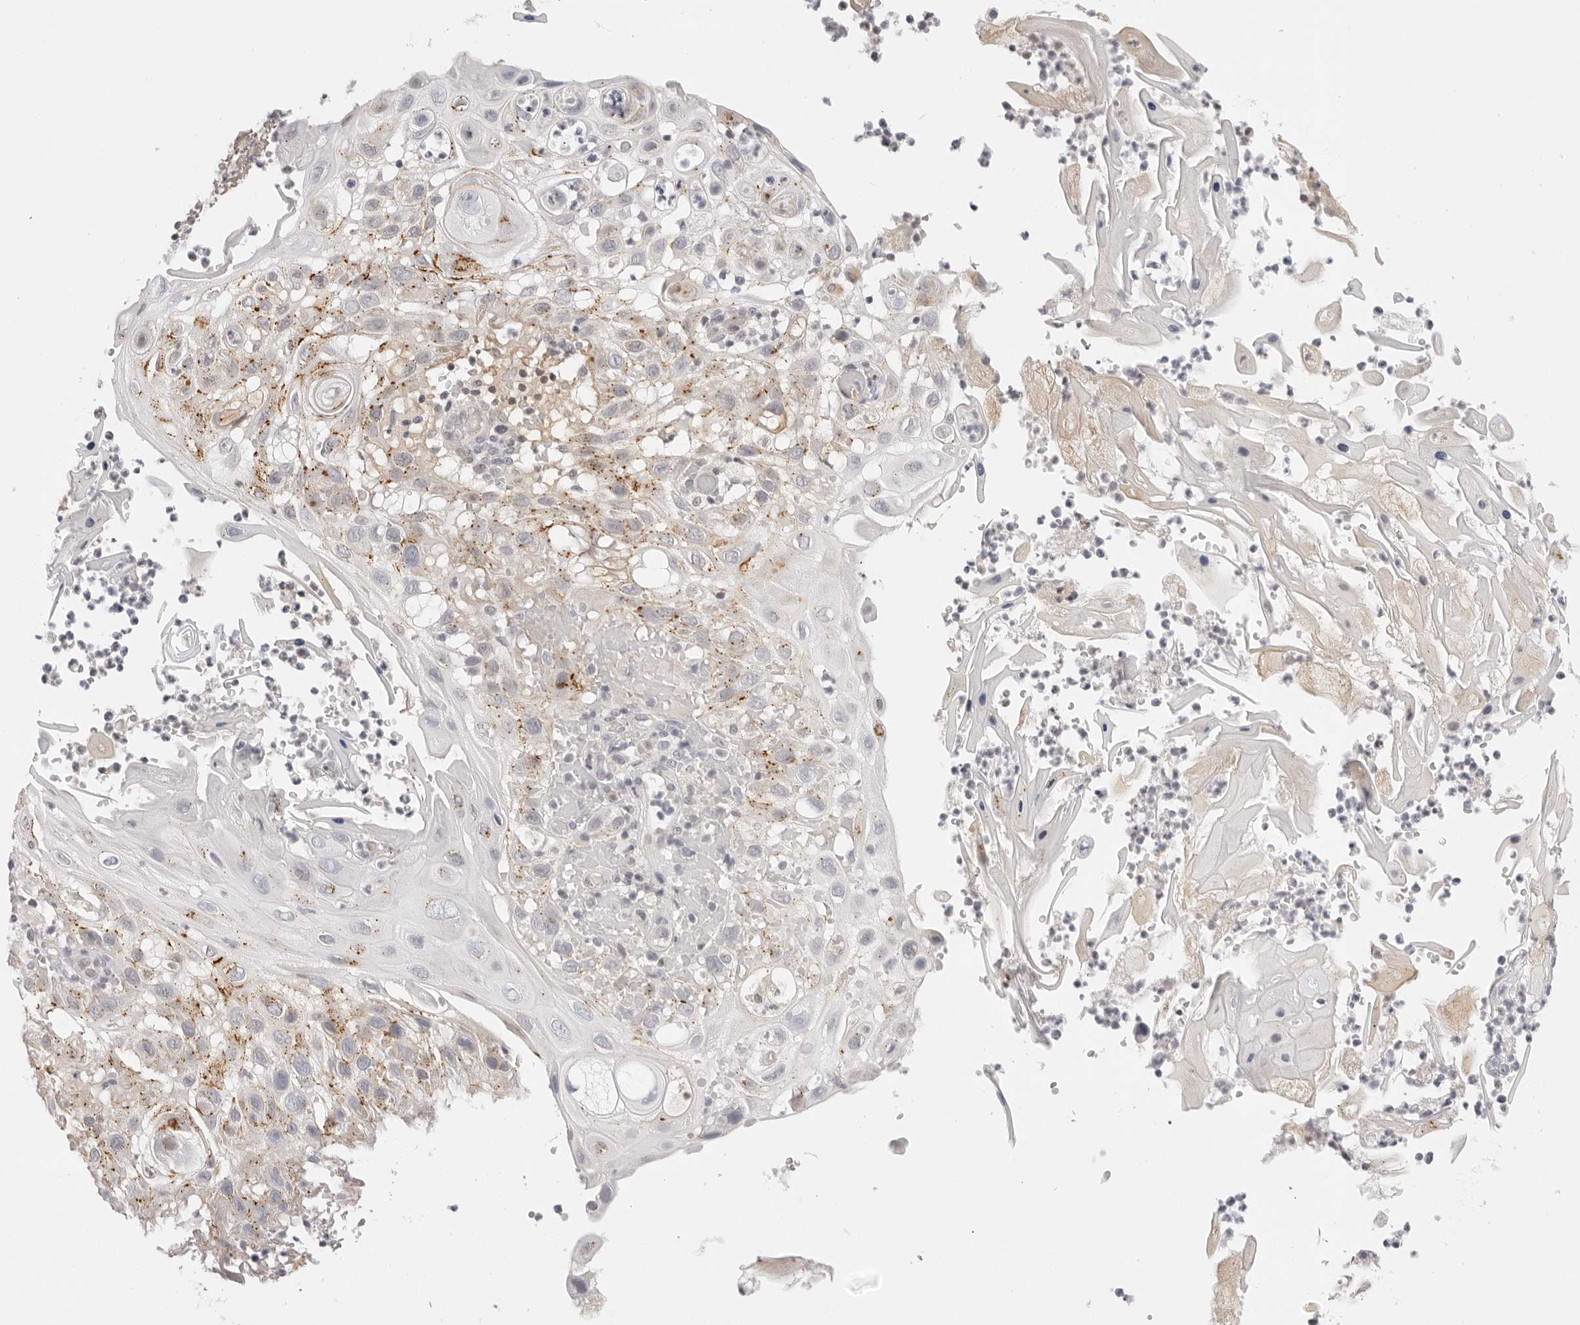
{"staining": {"intensity": "moderate", "quantity": "<25%", "location": "cytoplasmic/membranous"}, "tissue": "skin cancer", "cell_type": "Tumor cells", "image_type": "cancer", "snomed": [{"axis": "morphology", "description": "Normal tissue, NOS"}, {"axis": "morphology", "description": "Squamous cell carcinoma, NOS"}, {"axis": "topography", "description": "Skin"}], "caption": "IHC micrograph of human skin squamous cell carcinoma stained for a protein (brown), which demonstrates low levels of moderate cytoplasmic/membranous positivity in about <25% of tumor cells.", "gene": "STRADB", "patient": {"sex": "female", "age": 96}}